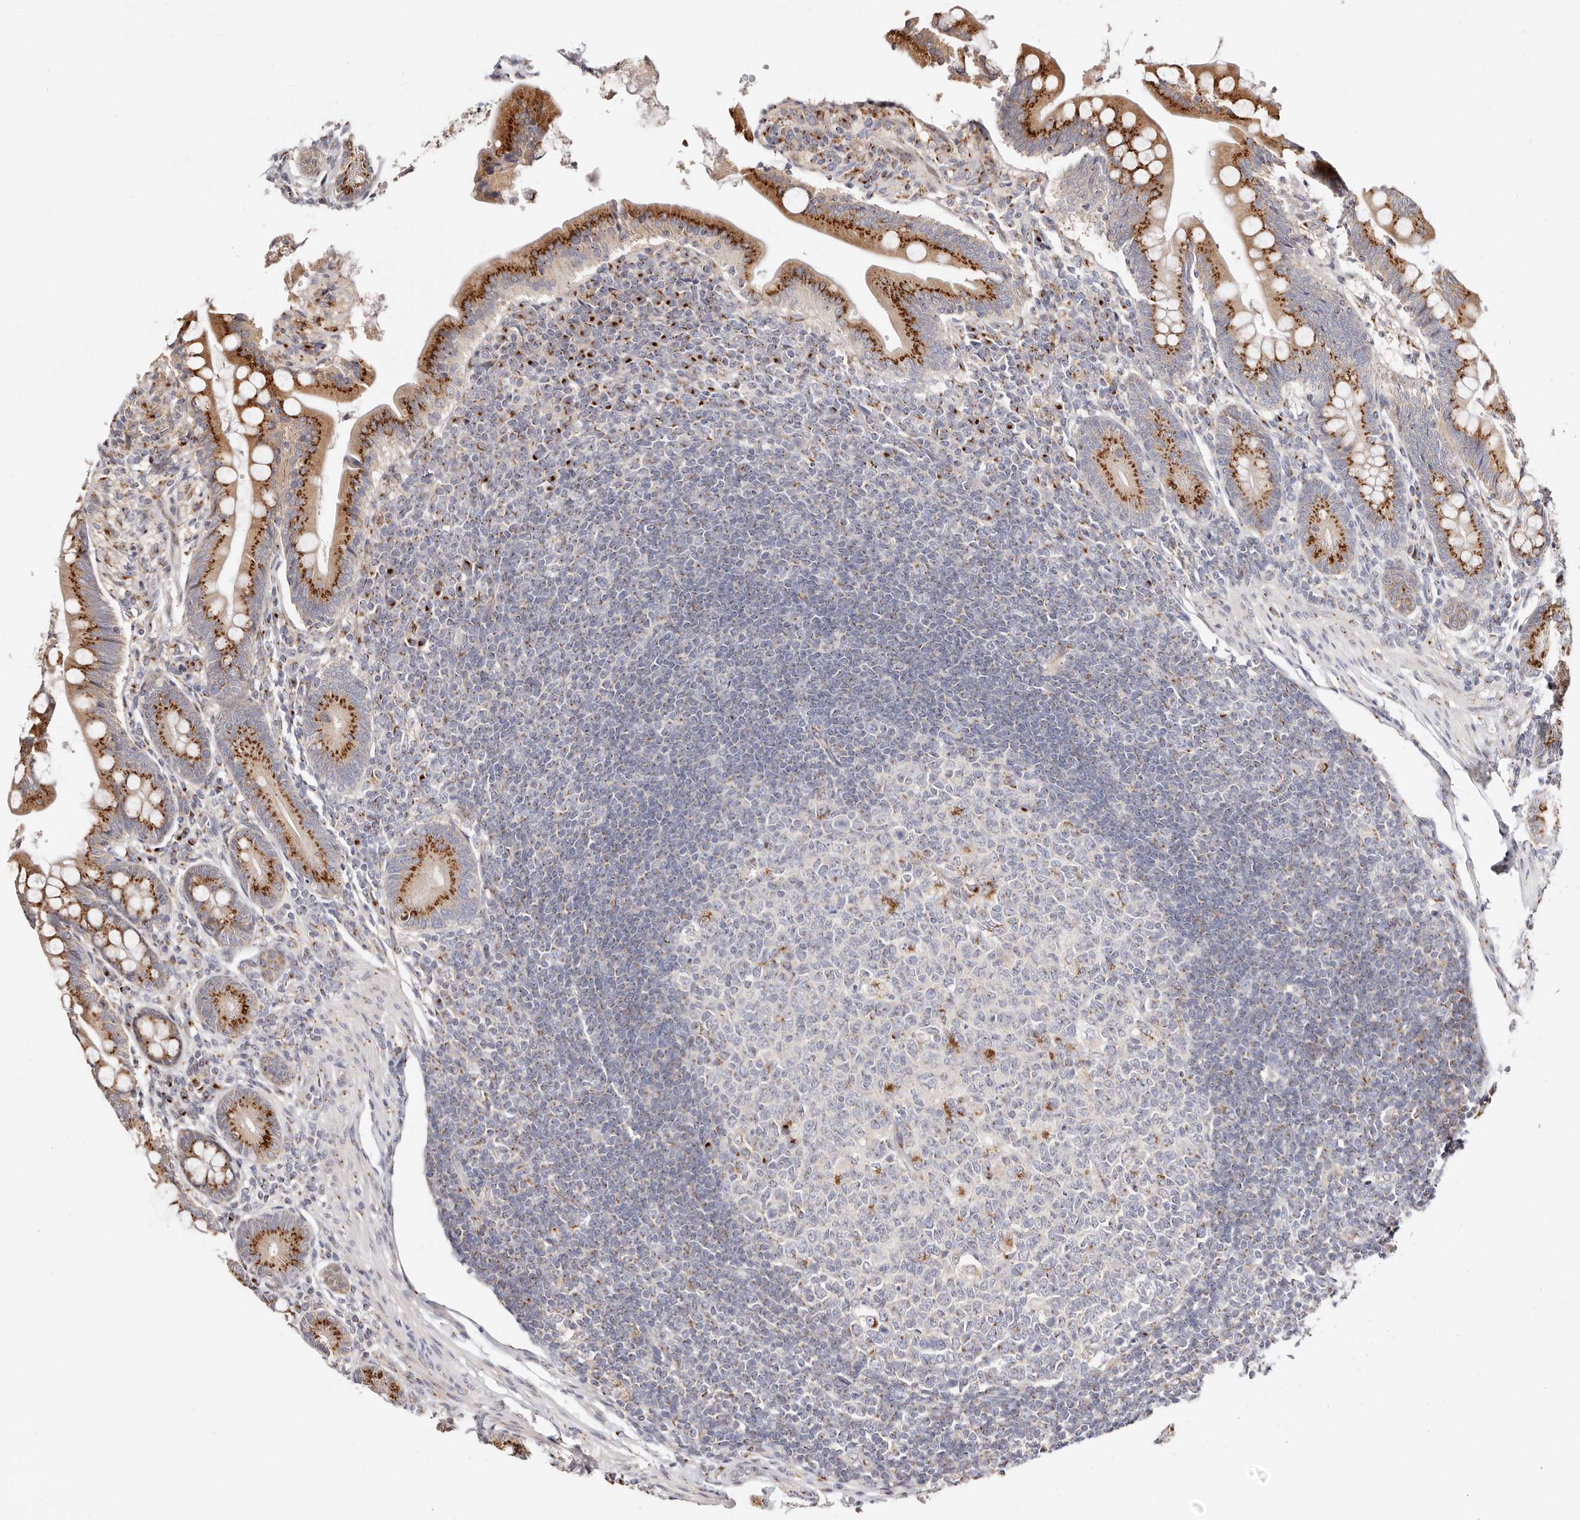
{"staining": {"intensity": "strong", "quantity": ">75%", "location": "cytoplasmic/membranous"}, "tissue": "small intestine", "cell_type": "Glandular cells", "image_type": "normal", "snomed": [{"axis": "morphology", "description": "Normal tissue, NOS"}, {"axis": "topography", "description": "Small intestine"}], "caption": "Small intestine stained with a brown dye reveals strong cytoplasmic/membranous positive expression in about >75% of glandular cells.", "gene": "MAPK6", "patient": {"sex": "male", "age": 7}}